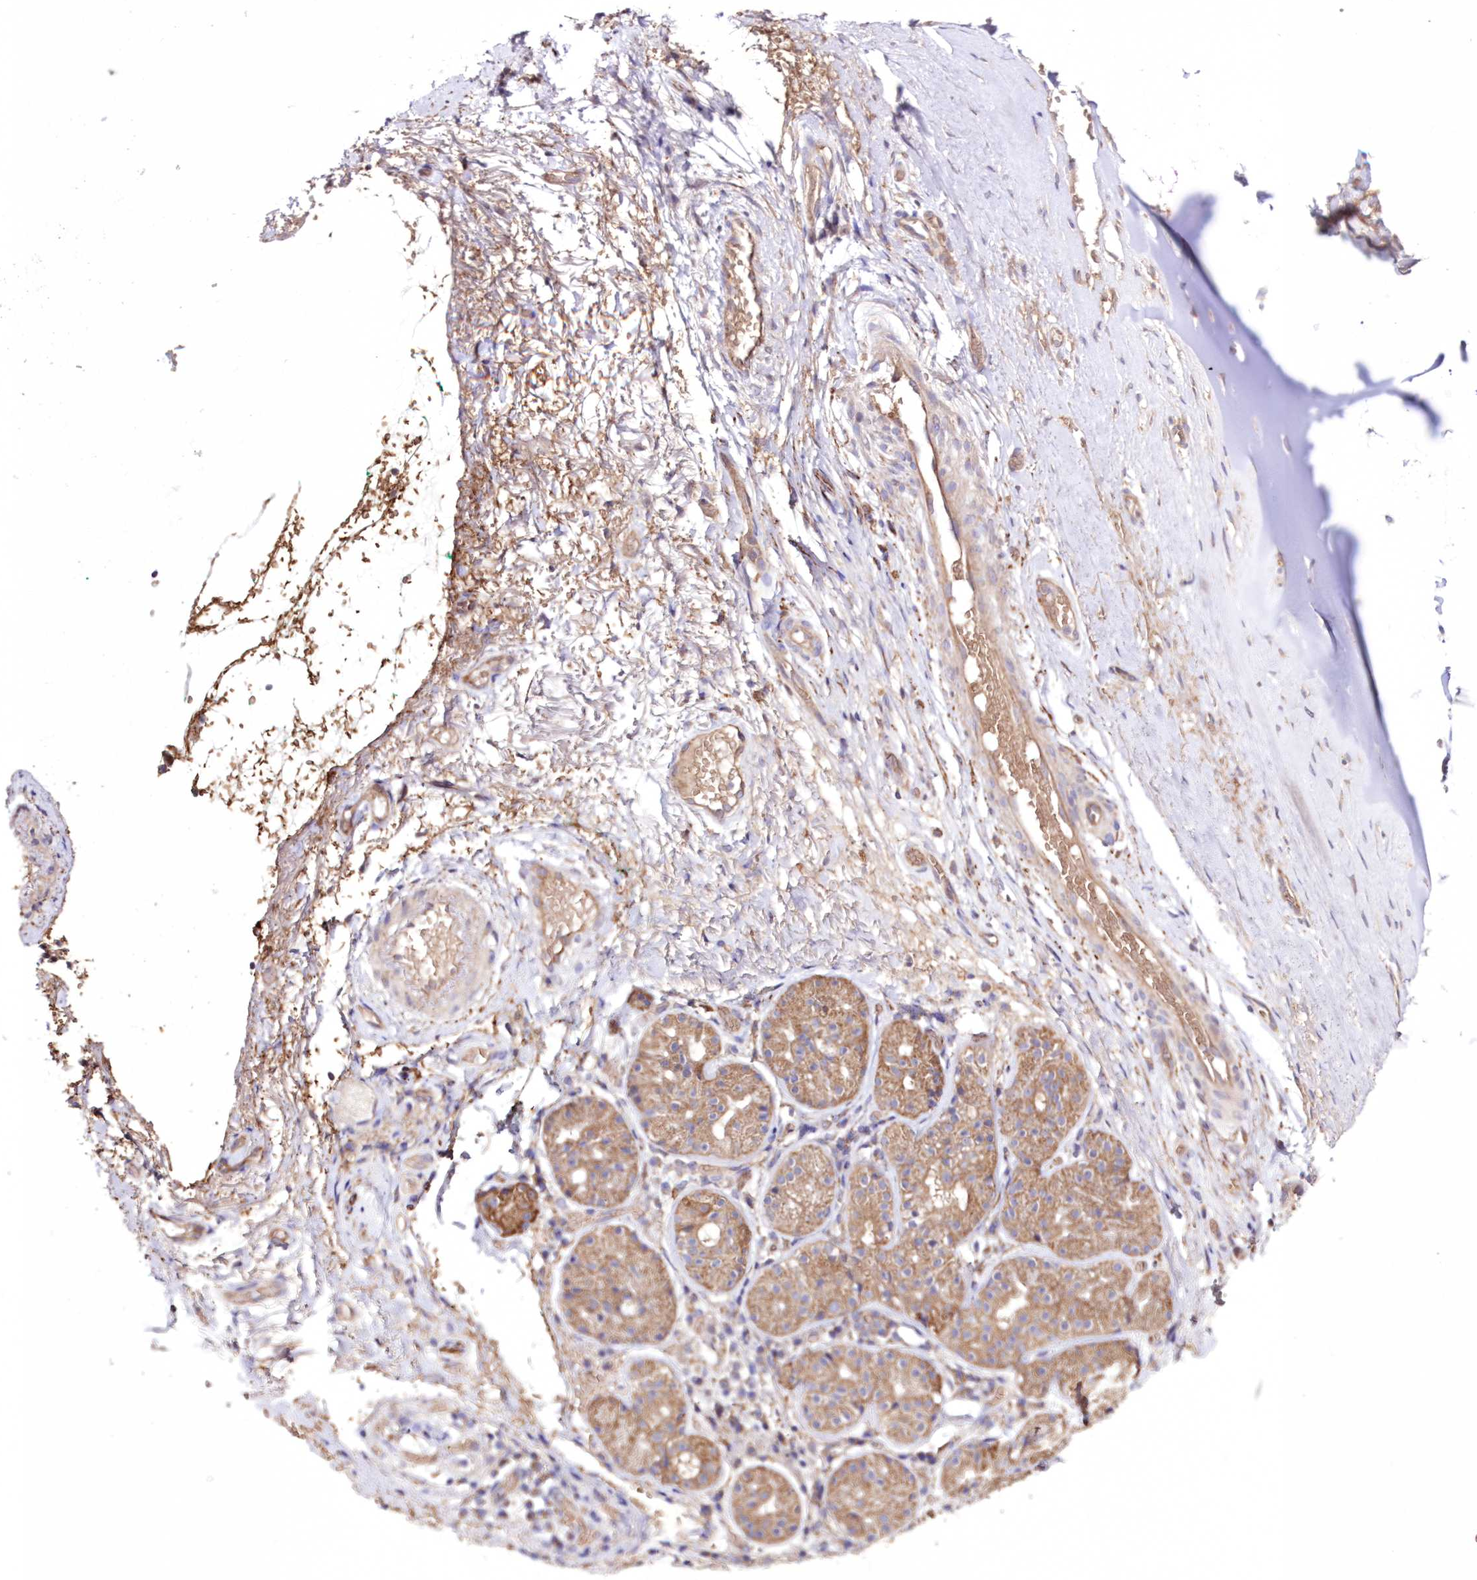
{"staining": {"intensity": "weak", "quantity": "25%-75%", "location": "cytoplasmic/membranous"}, "tissue": "soft tissue", "cell_type": "Fibroblasts", "image_type": "normal", "snomed": [{"axis": "morphology", "description": "Normal tissue, NOS"}, {"axis": "morphology", "description": "Basal cell carcinoma"}, {"axis": "topography", "description": "Cartilage tissue"}, {"axis": "topography", "description": "Nasopharynx"}, {"axis": "topography", "description": "Oral tissue"}], "caption": "Immunohistochemical staining of normal soft tissue reveals 25%-75% levels of weak cytoplasmic/membranous protein positivity in approximately 25%-75% of fibroblasts. (DAB (3,3'-diaminobenzidine) IHC, brown staining for protein, blue staining for nuclei).", "gene": "FCHO2", "patient": {"sex": "female", "age": 77}}